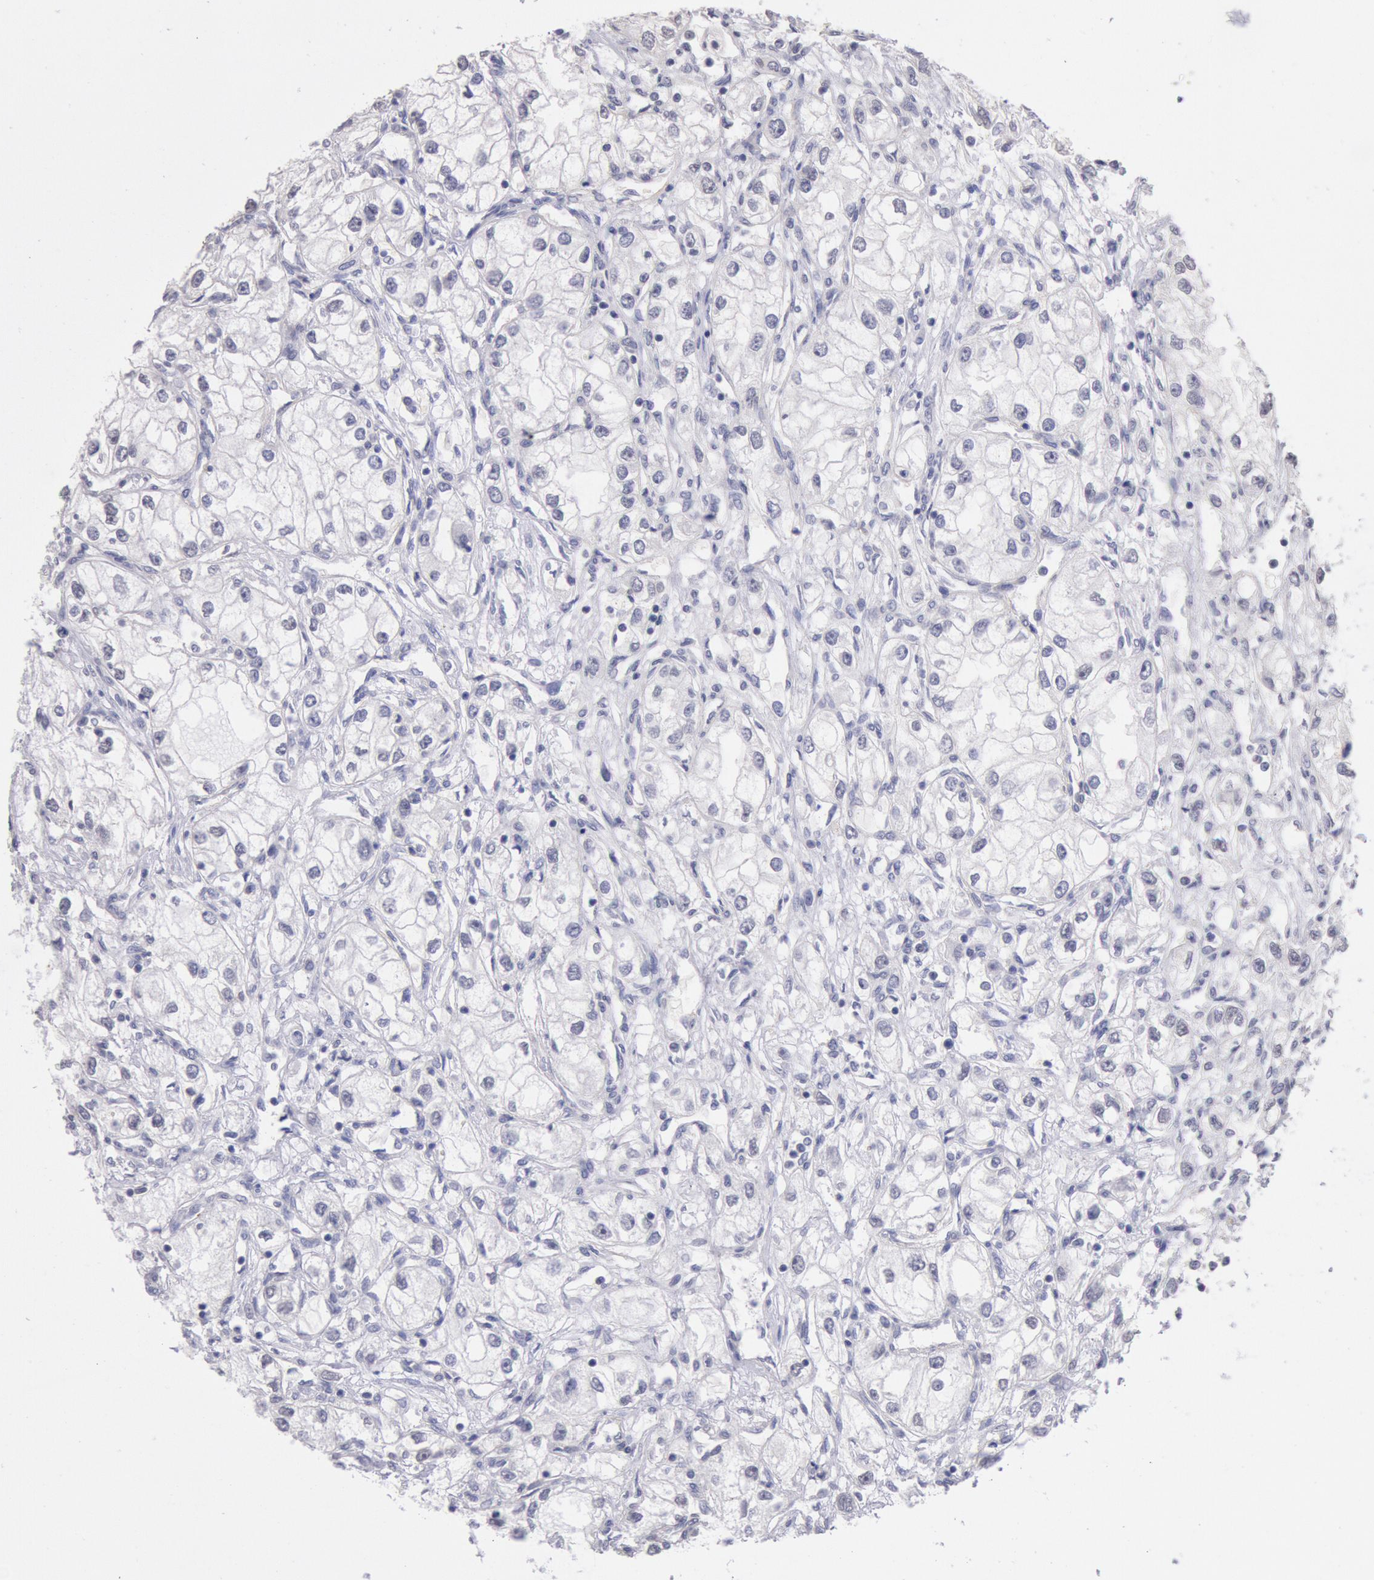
{"staining": {"intensity": "negative", "quantity": "none", "location": "none"}, "tissue": "renal cancer", "cell_type": "Tumor cells", "image_type": "cancer", "snomed": [{"axis": "morphology", "description": "Adenocarcinoma, NOS"}, {"axis": "topography", "description": "Kidney"}], "caption": "This is an immunohistochemistry (IHC) histopathology image of human adenocarcinoma (renal). There is no expression in tumor cells.", "gene": "MYH7", "patient": {"sex": "male", "age": 57}}